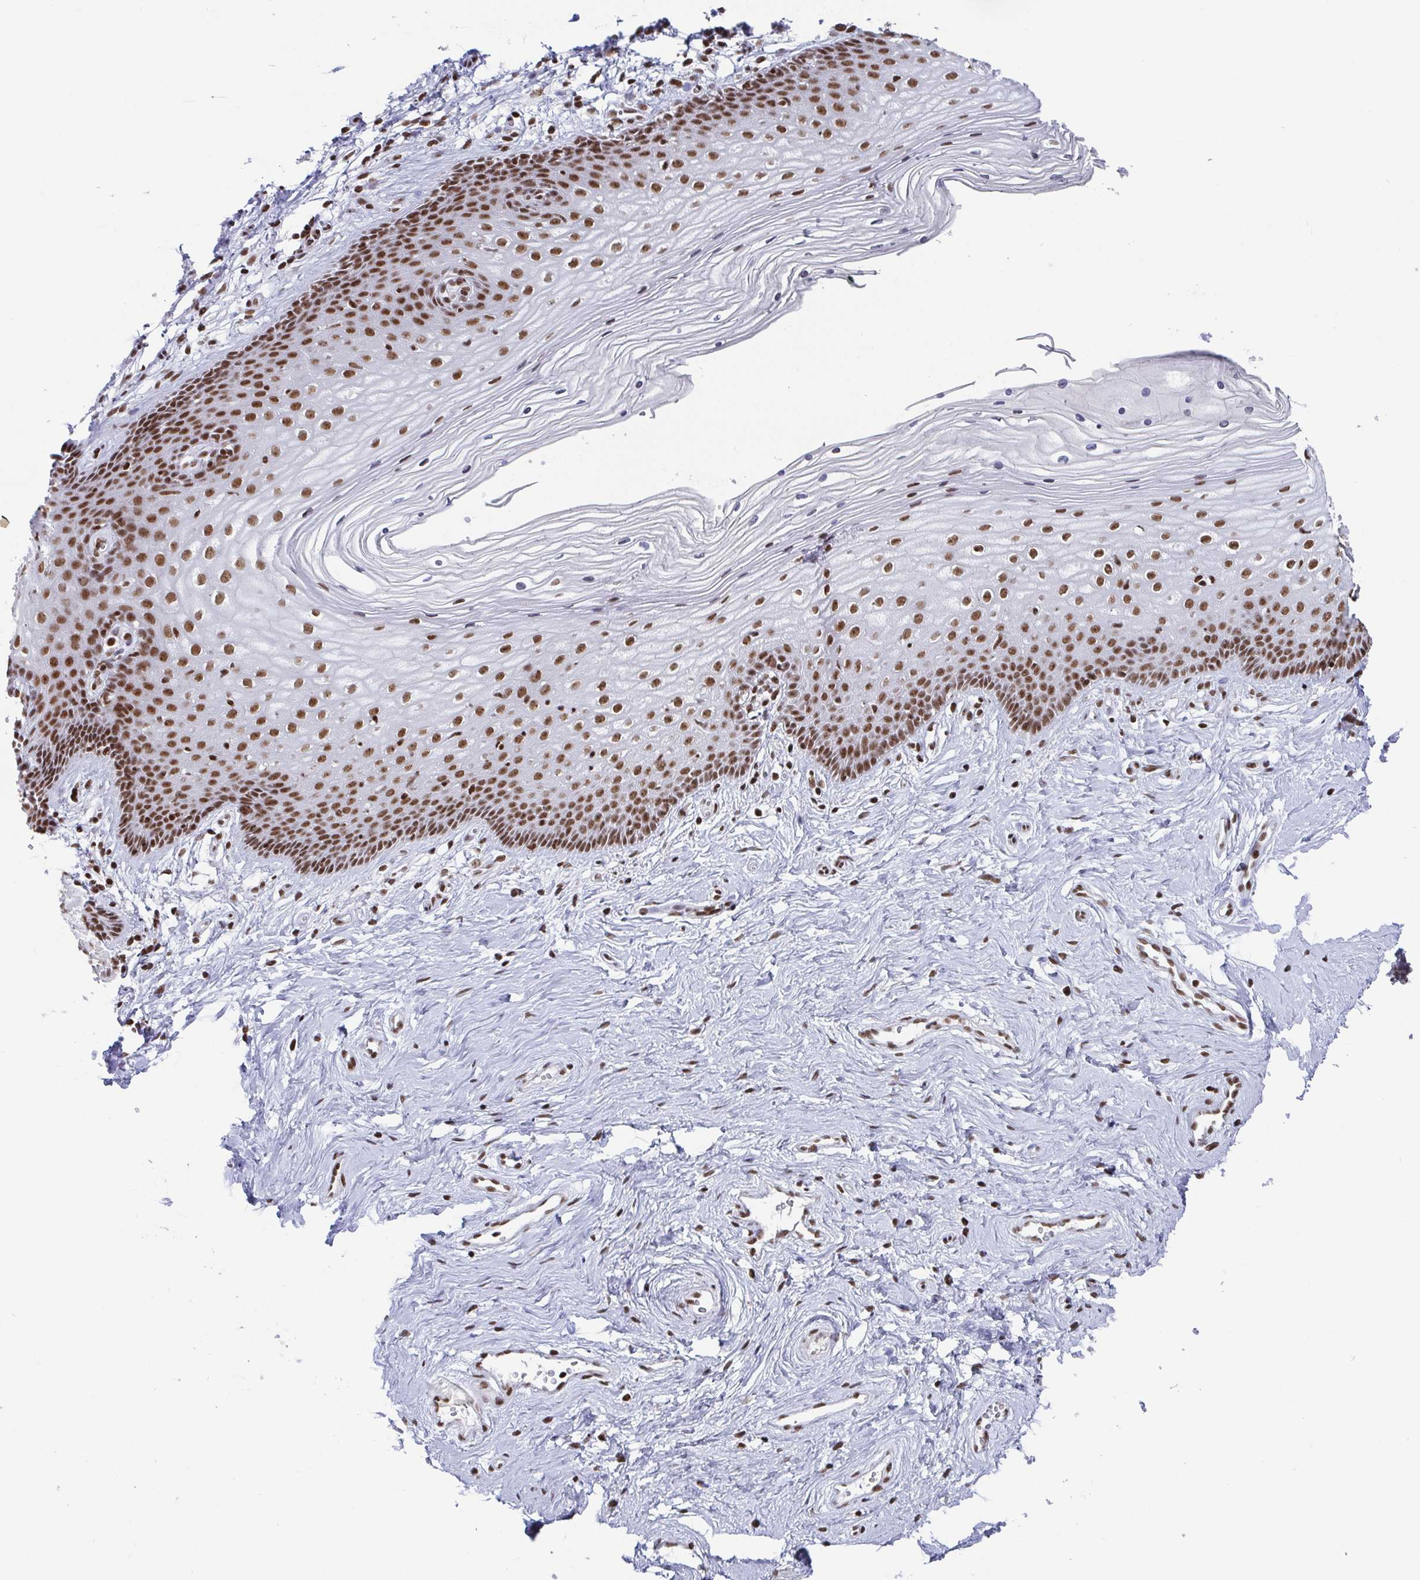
{"staining": {"intensity": "moderate", "quantity": ">75%", "location": "nuclear"}, "tissue": "vagina", "cell_type": "Squamous epithelial cells", "image_type": "normal", "snomed": [{"axis": "morphology", "description": "Normal tissue, NOS"}, {"axis": "topography", "description": "Vagina"}], "caption": "Brown immunohistochemical staining in normal human vagina displays moderate nuclear positivity in approximately >75% of squamous epithelial cells.", "gene": "CTCF", "patient": {"sex": "female", "age": 38}}